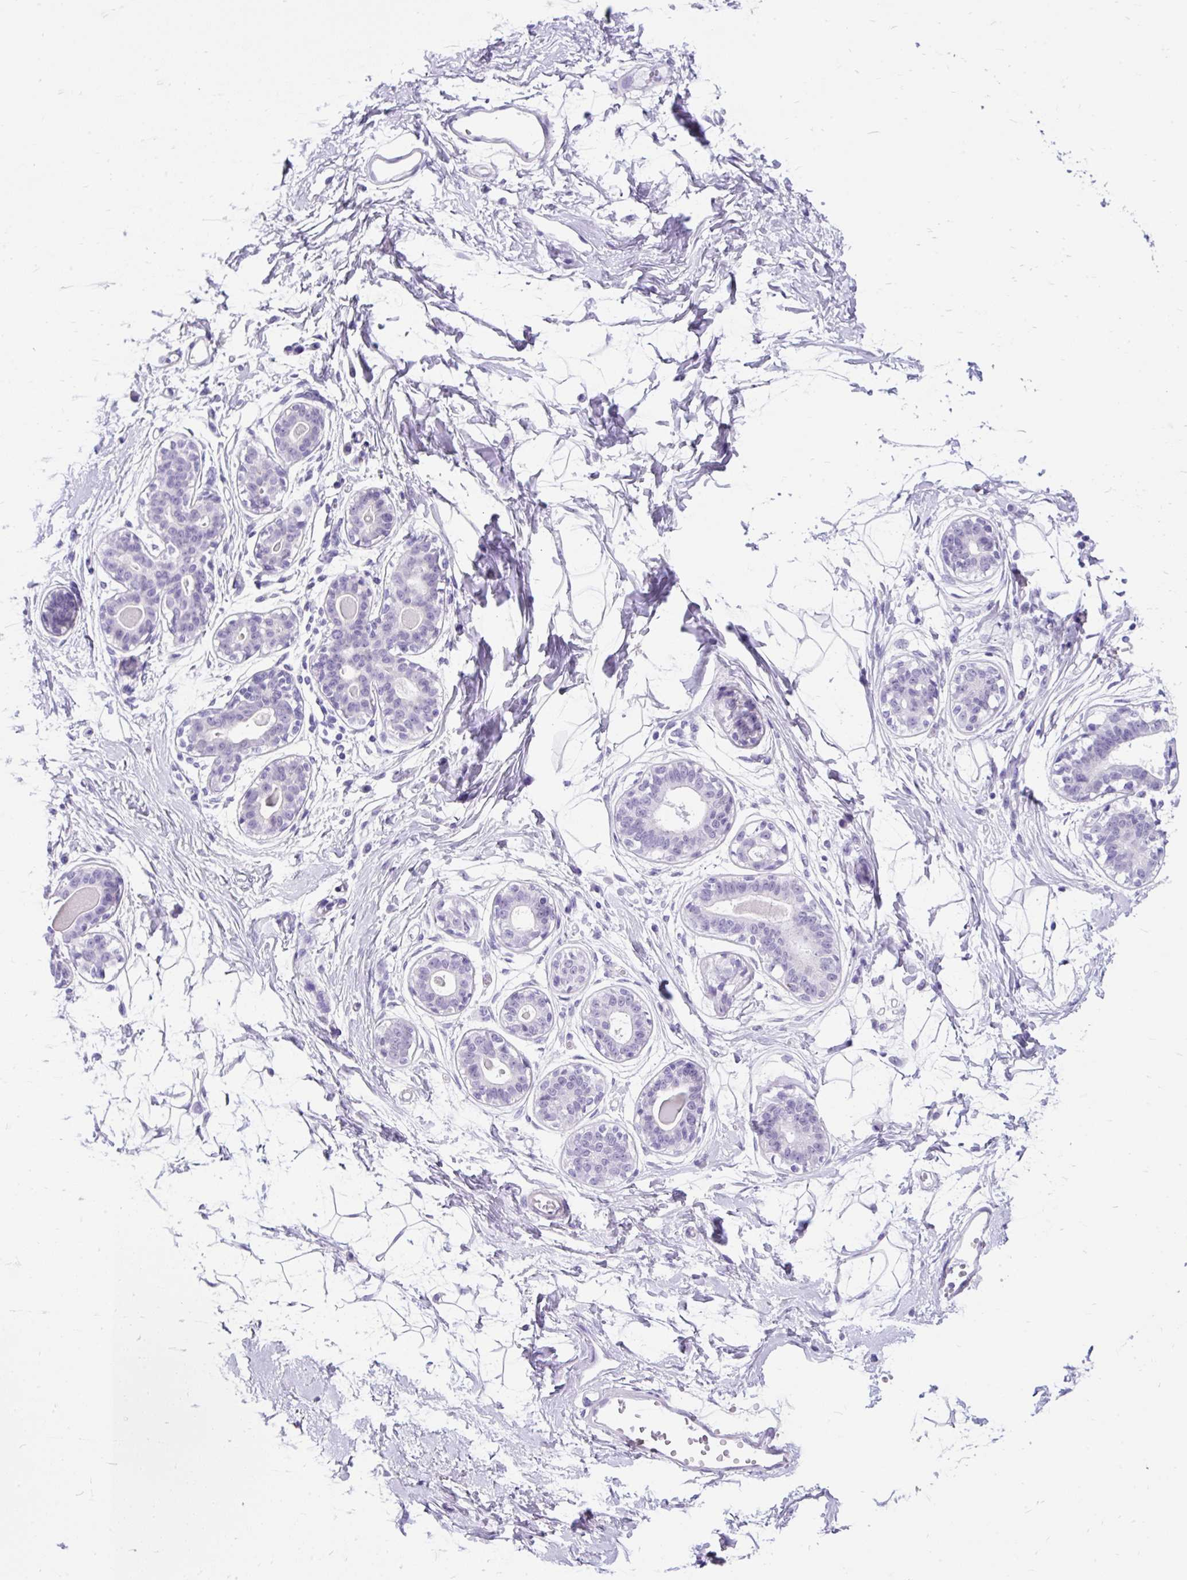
{"staining": {"intensity": "negative", "quantity": "none", "location": "none"}, "tissue": "breast", "cell_type": "Adipocytes", "image_type": "normal", "snomed": [{"axis": "morphology", "description": "Normal tissue, NOS"}, {"axis": "topography", "description": "Breast"}], "caption": "The IHC histopathology image has no significant expression in adipocytes of breast. (DAB (3,3'-diaminobenzidine) immunohistochemistry visualized using brightfield microscopy, high magnification).", "gene": "SCGB1A1", "patient": {"sex": "female", "age": 45}}